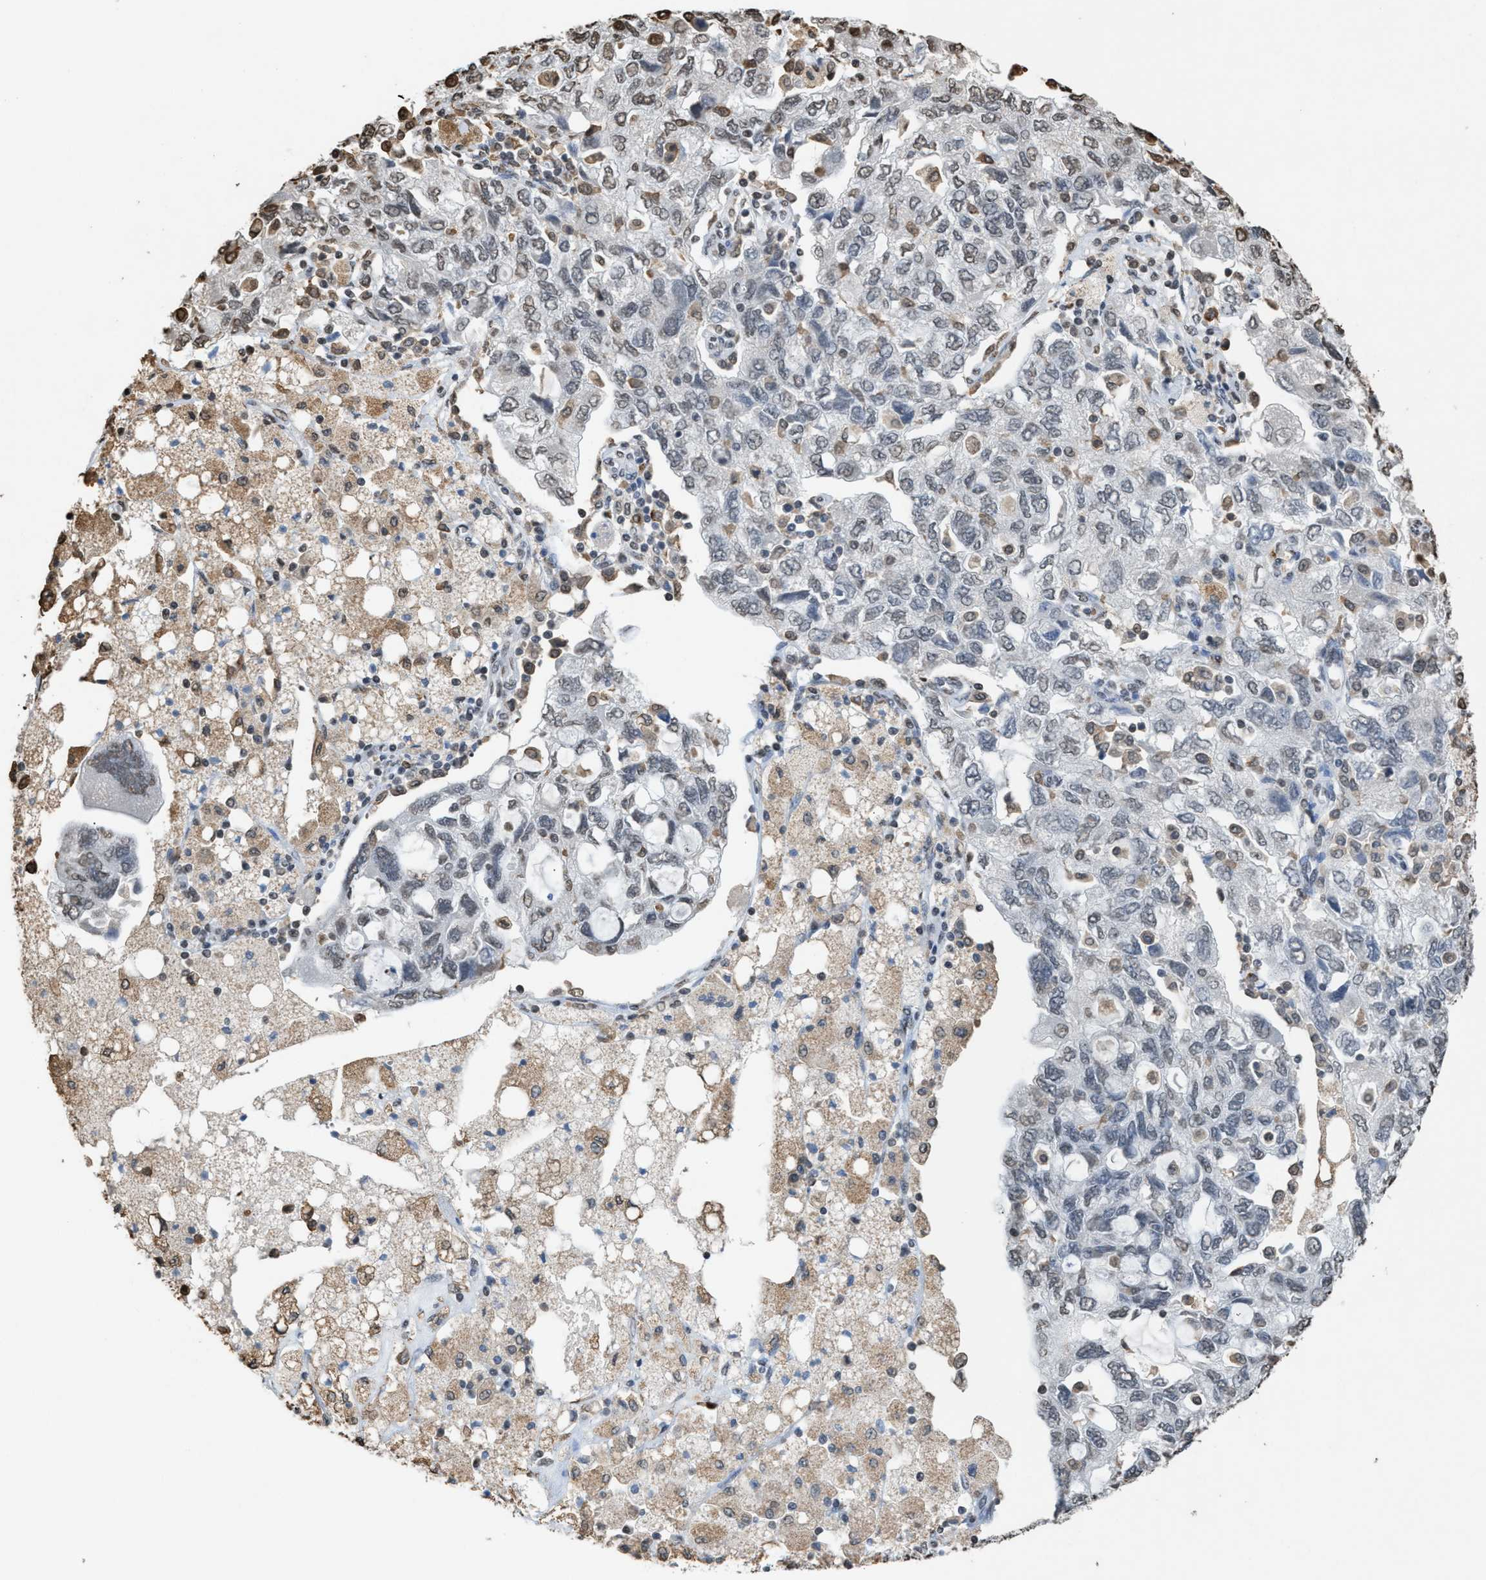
{"staining": {"intensity": "weak", "quantity": "<25%", "location": "nuclear"}, "tissue": "ovarian cancer", "cell_type": "Tumor cells", "image_type": "cancer", "snomed": [{"axis": "morphology", "description": "Carcinoma, NOS"}, {"axis": "morphology", "description": "Cystadenocarcinoma, serous, NOS"}, {"axis": "topography", "description": "Ovary"}], "caption": "Serous cystadenocarcinoma (ovarian) was stained to show a protein in brown. There is no significant expression in tumor cells.", "gene": "NUP88", "patient": {"sex": "female", "age": 69}}